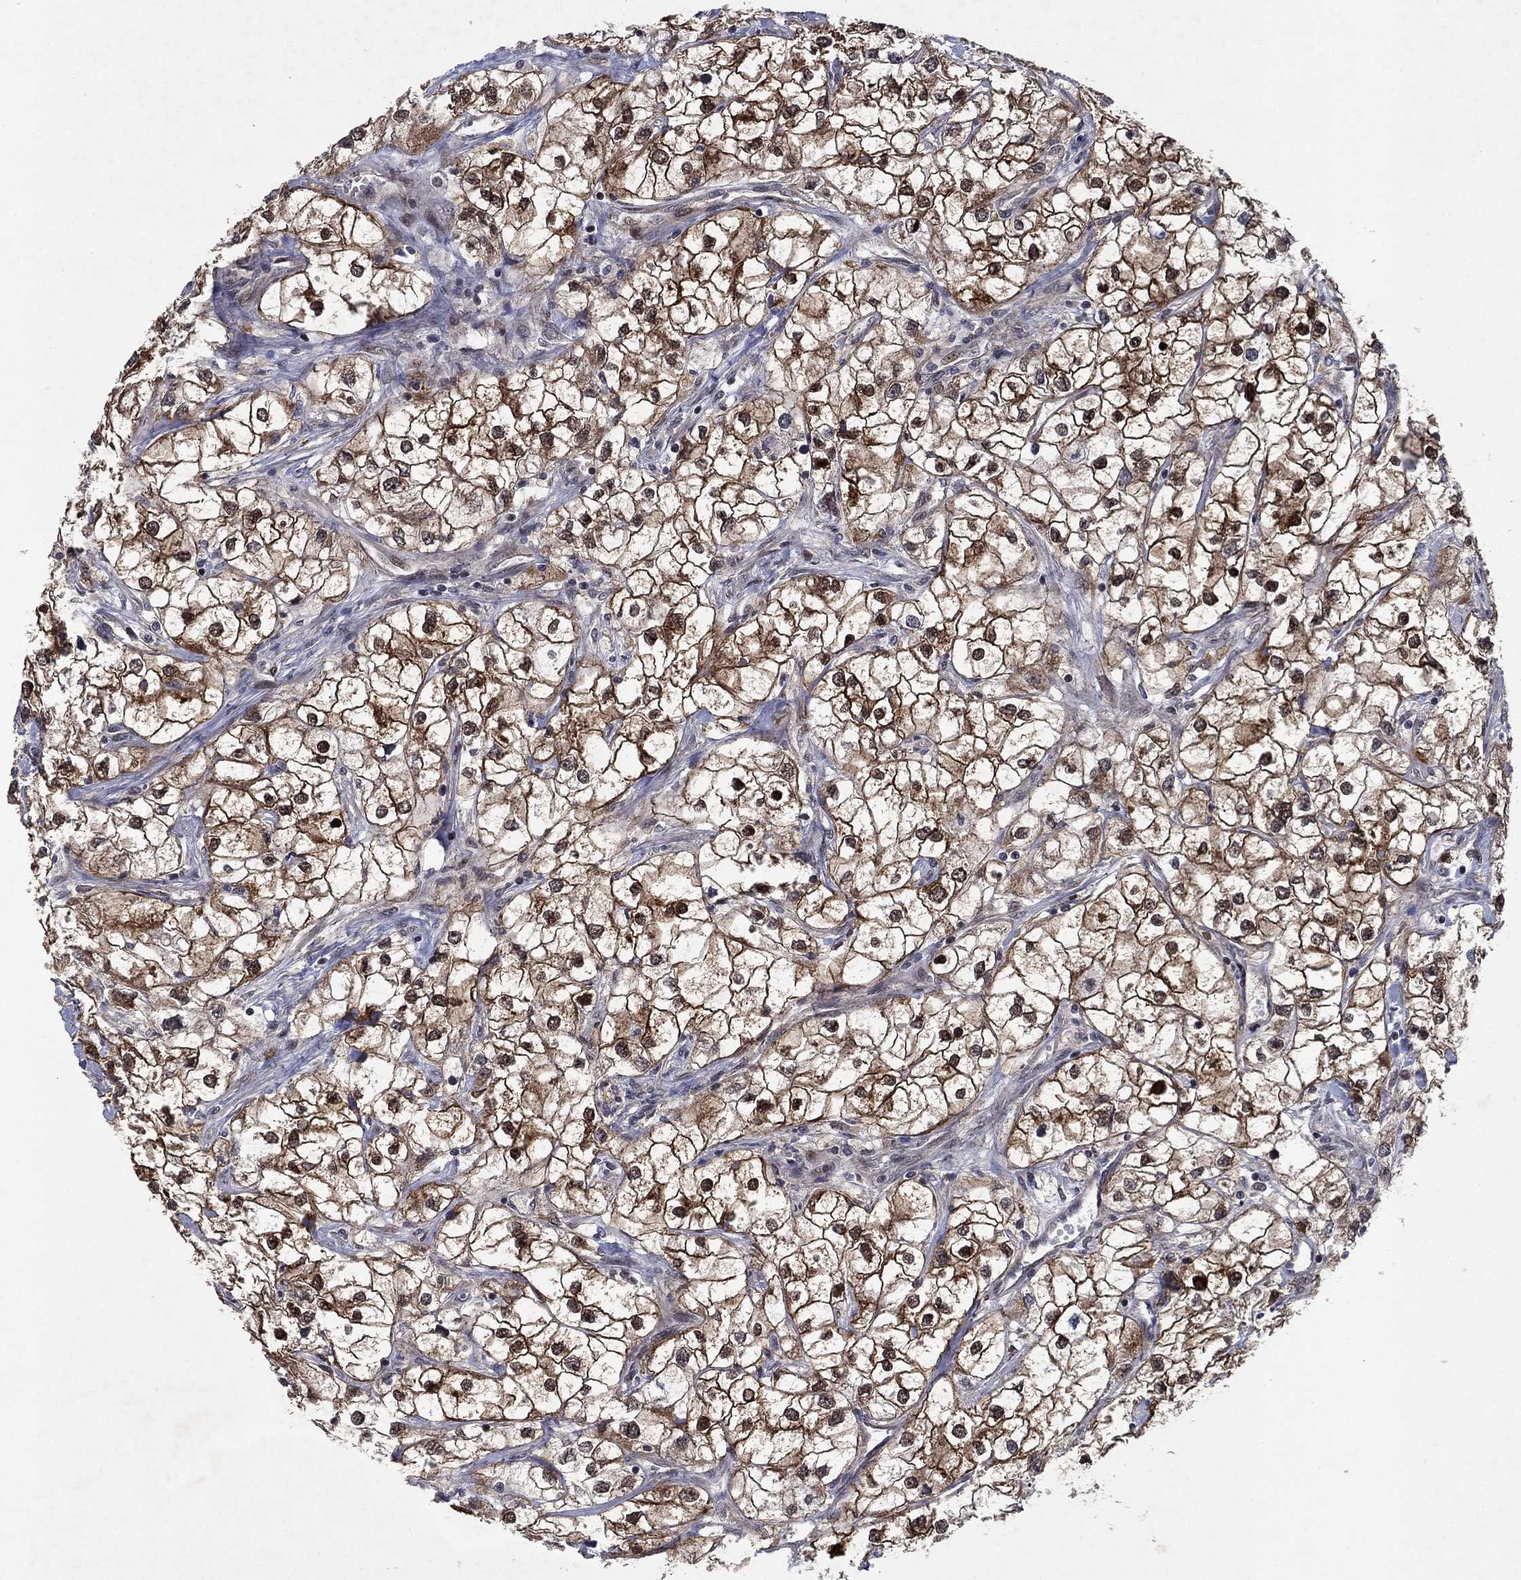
{"staining": {"intensity": "strong", "quantity": ">75%", "location": "cytoplasmic/membranous,nuclear"}, "tissue": "renal cancer", "cell_type": "Tumor cells", "image_type": "cancer", "snomed": [{"axis": "morphology", "description": "Adenocarcinoma, NOS"}, {"axis": "topography", "description": "Kidney"}], "caption": "High-magnification brightfield microscopy of renal adenocarcinoma stained with DAB (brown) and counterstained with hematoxylin (blue). tumor cells exhibit strong cytoplasmic/membranous and nuclear expression is seen in approximately>75% of cells.", "gene": "PRICKLE4", "patient": {"sex": "male", "age": 59}}